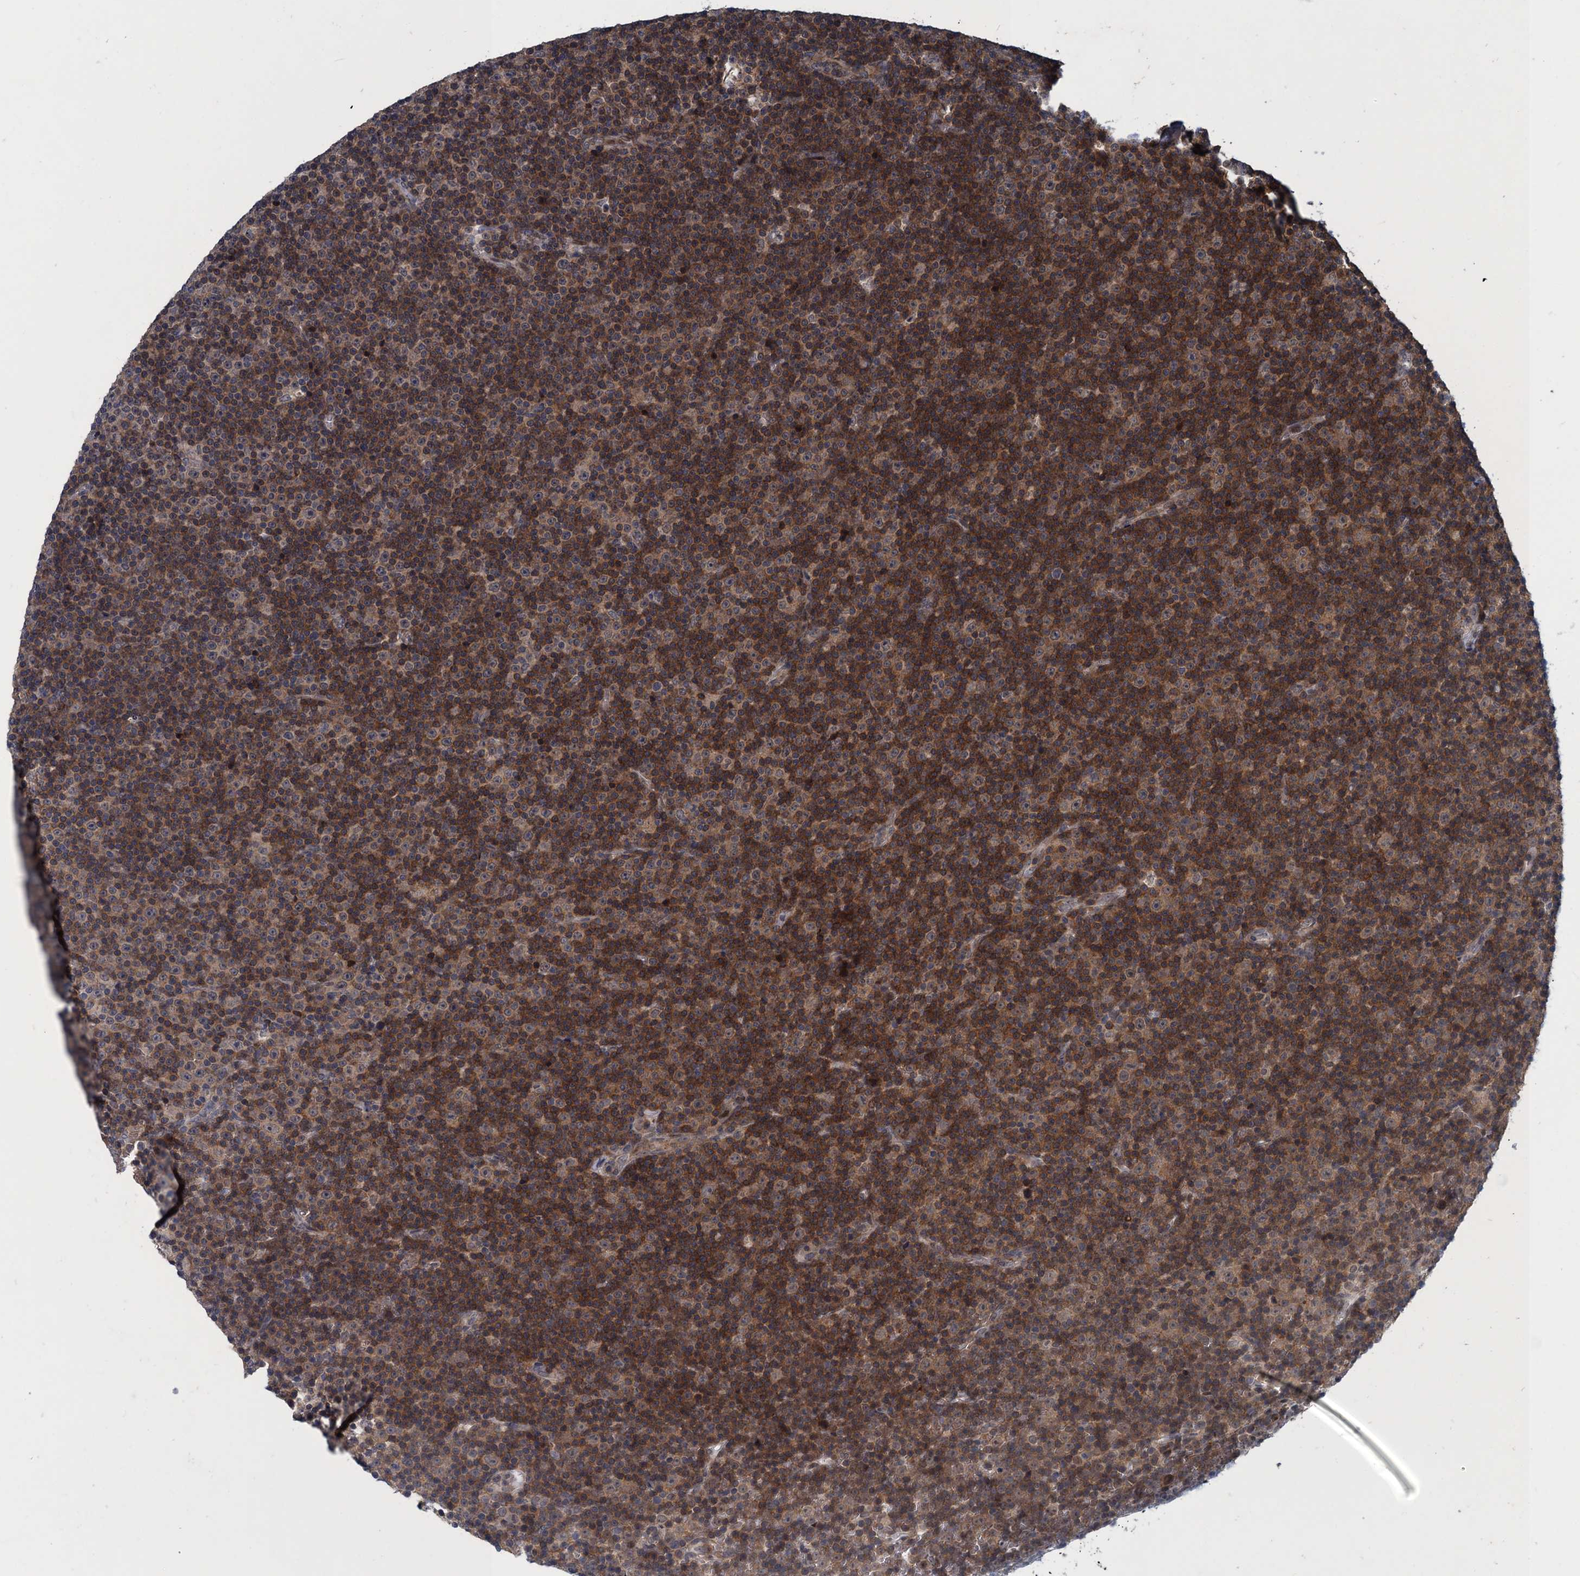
{"staining": {"intensity": "moderate", "quantity": ">75%", "location": "cytoplasmic/membranous"}, "tissue": "lymphoma", "cell_type": "Tumor cells", "image_type": "cancer", "snomed": [{"axis": "morphology", "description": "Malignant lymphoma, non-Hodgkin's type, Low grade"}, {"axis": "topography", "description": "Lymph node"}], "caption": "Low-grade malignant lymphoma, non-Hodgkin's type stained for a protein reveals moderate cytoplasmic/membranous positivity in tumor cells. (DAB (3,3'-diaminobenzidine) IHC, brown staining for protein, blue staining for nuclei).", "gene": "RNF165", "patient": {"sex": "female", "age": 67}}